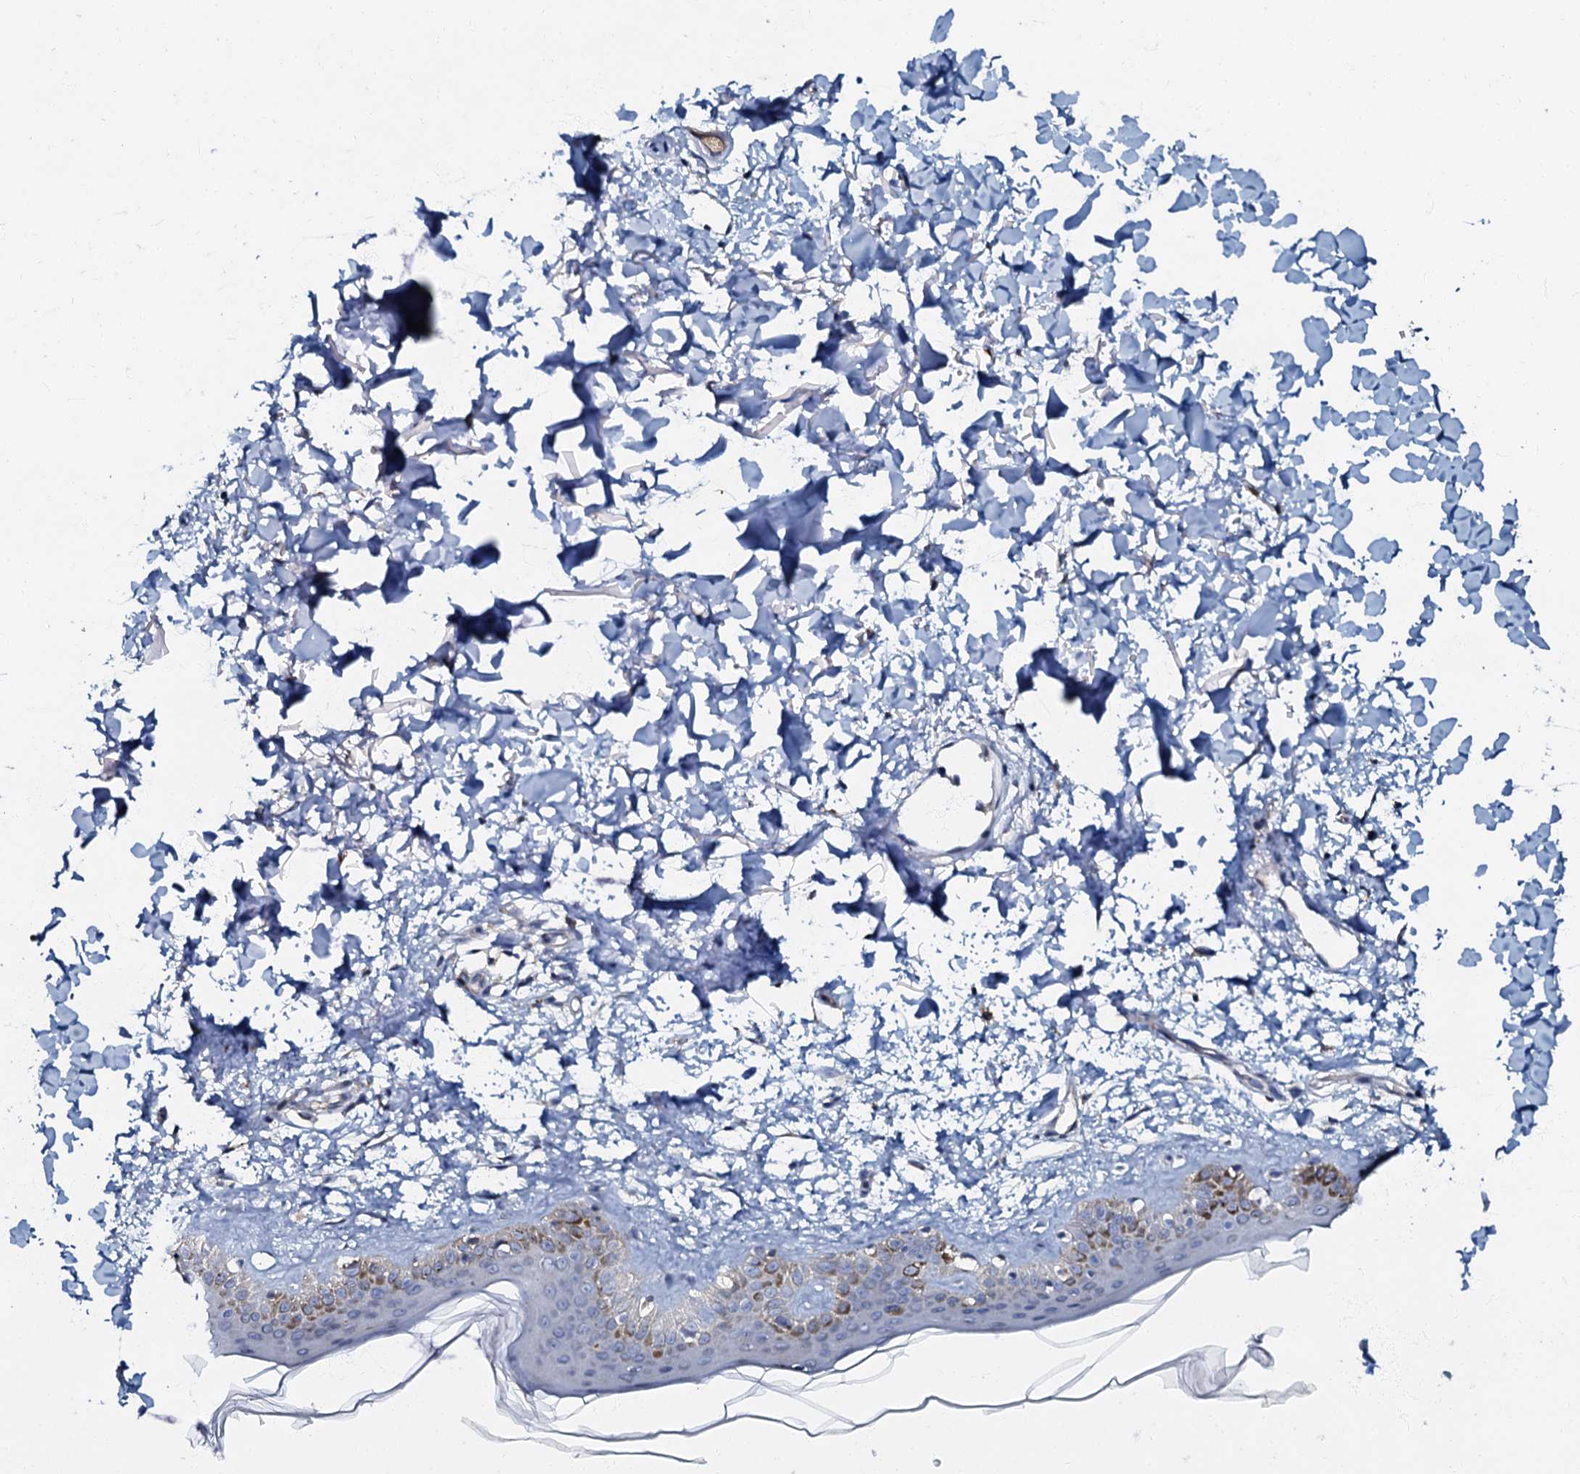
{"staining": {"intensity": "negative", "quantity": "none", "location": "none"}, "tissue": "skin", "cell_type": "Fibroblasts", "image_type": "normal", "snomed": [{"axis": "morphology", "description": "Normal tissue, NOS"}, {"axis": "topography", "description": "Skin"}], "caption": "Immunohistochemical staining of normal skin shows no significant expression in fibroblasts.", "gene": "OLAH", "patient": {"sex": "female", "age": 58}}